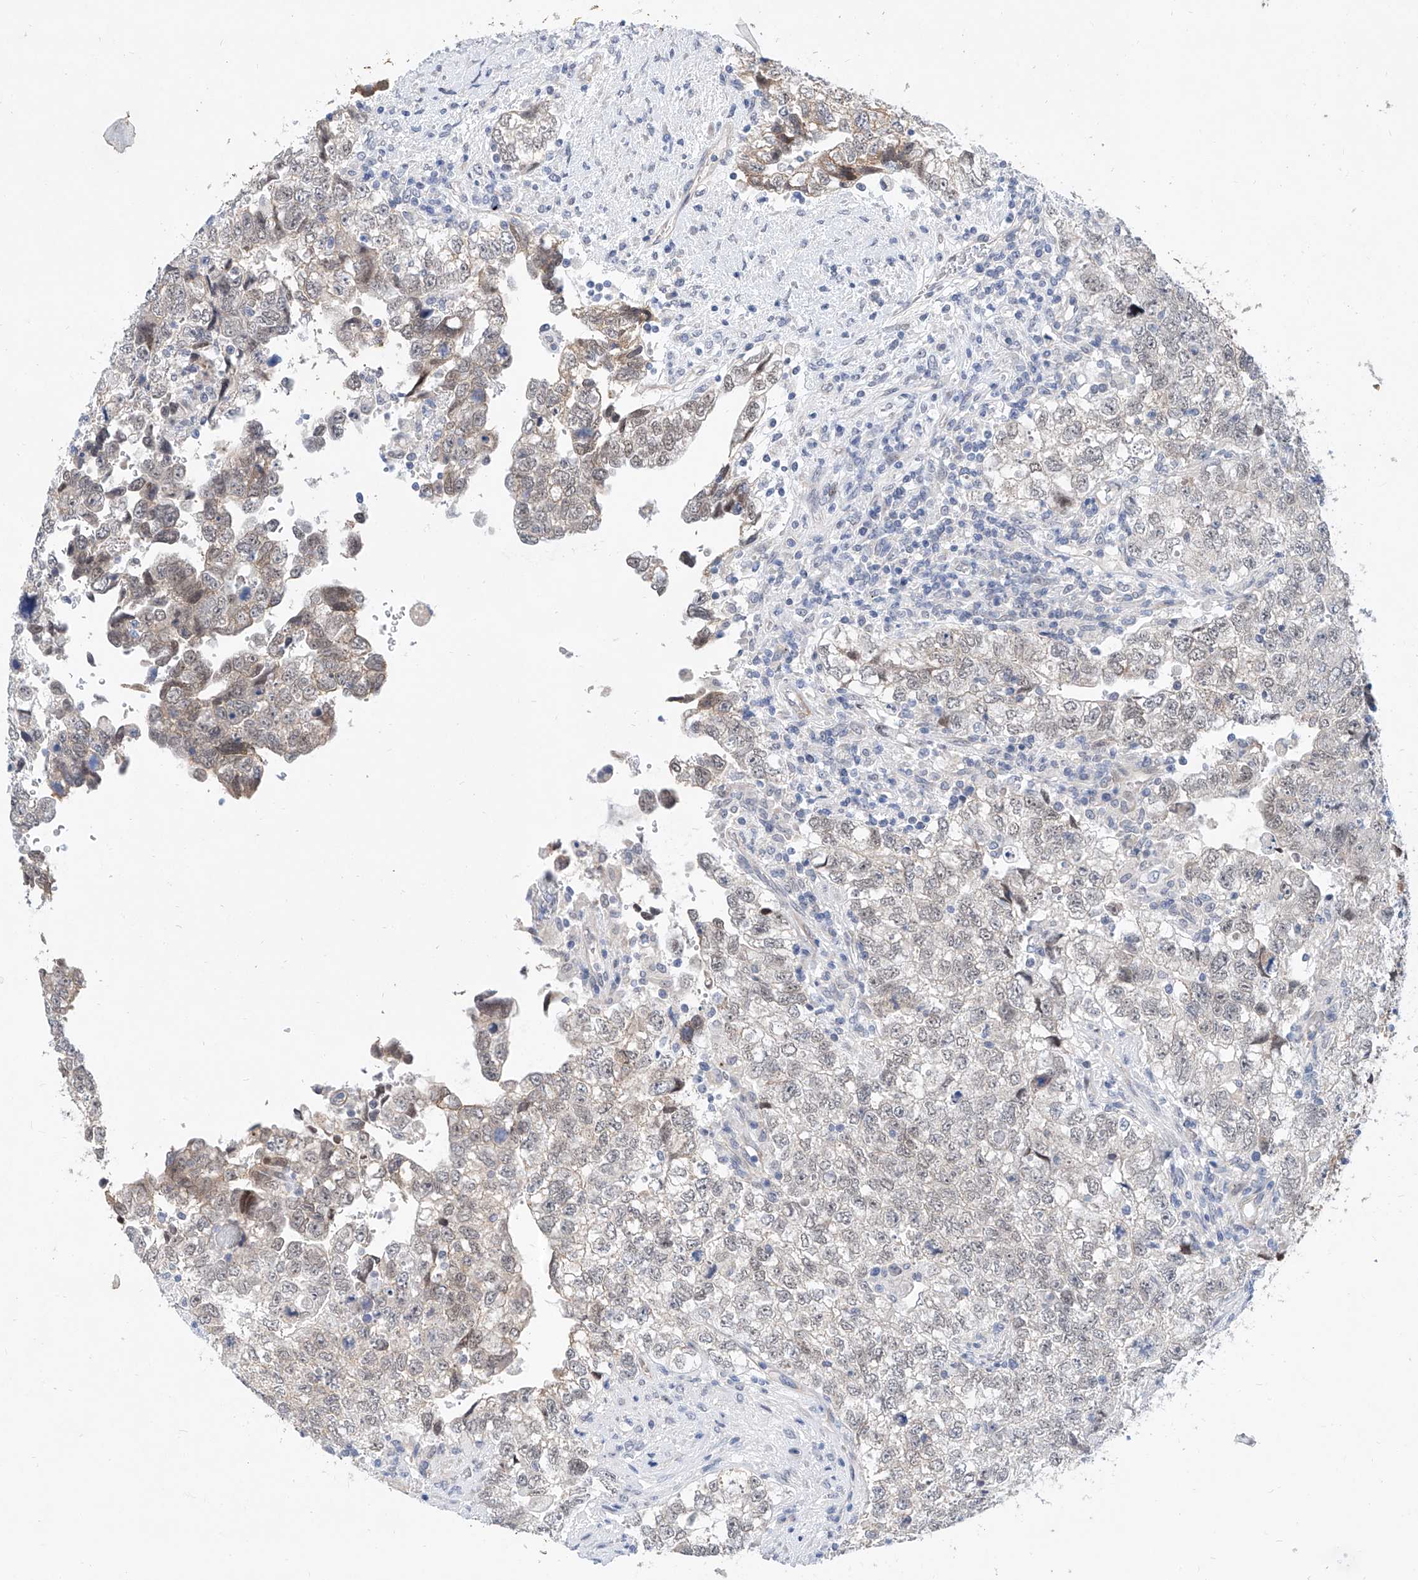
{"staining": {"intensity": "weak", "quantity": ">75%", "location": "nuclear"}, "tissue": "testis cancer", "cell_type": "Tumor cells", "image_type": "cancer", "snomed": [{"axis": "morphology", "description": "Carcinoma, Embryonal, NOS"}, {"axis": "topography", "description": "Testis"}], "caption": "This micrograph shows testis cancer (embryonal carcinoma) stained with IHC to label a protein in brown. The nuclear of tumor cells show weak positivity for the protein. Nuclei are counter-stained blue.", "gene": "BPTF", "patient": {"sex": "male", "age": 37}}